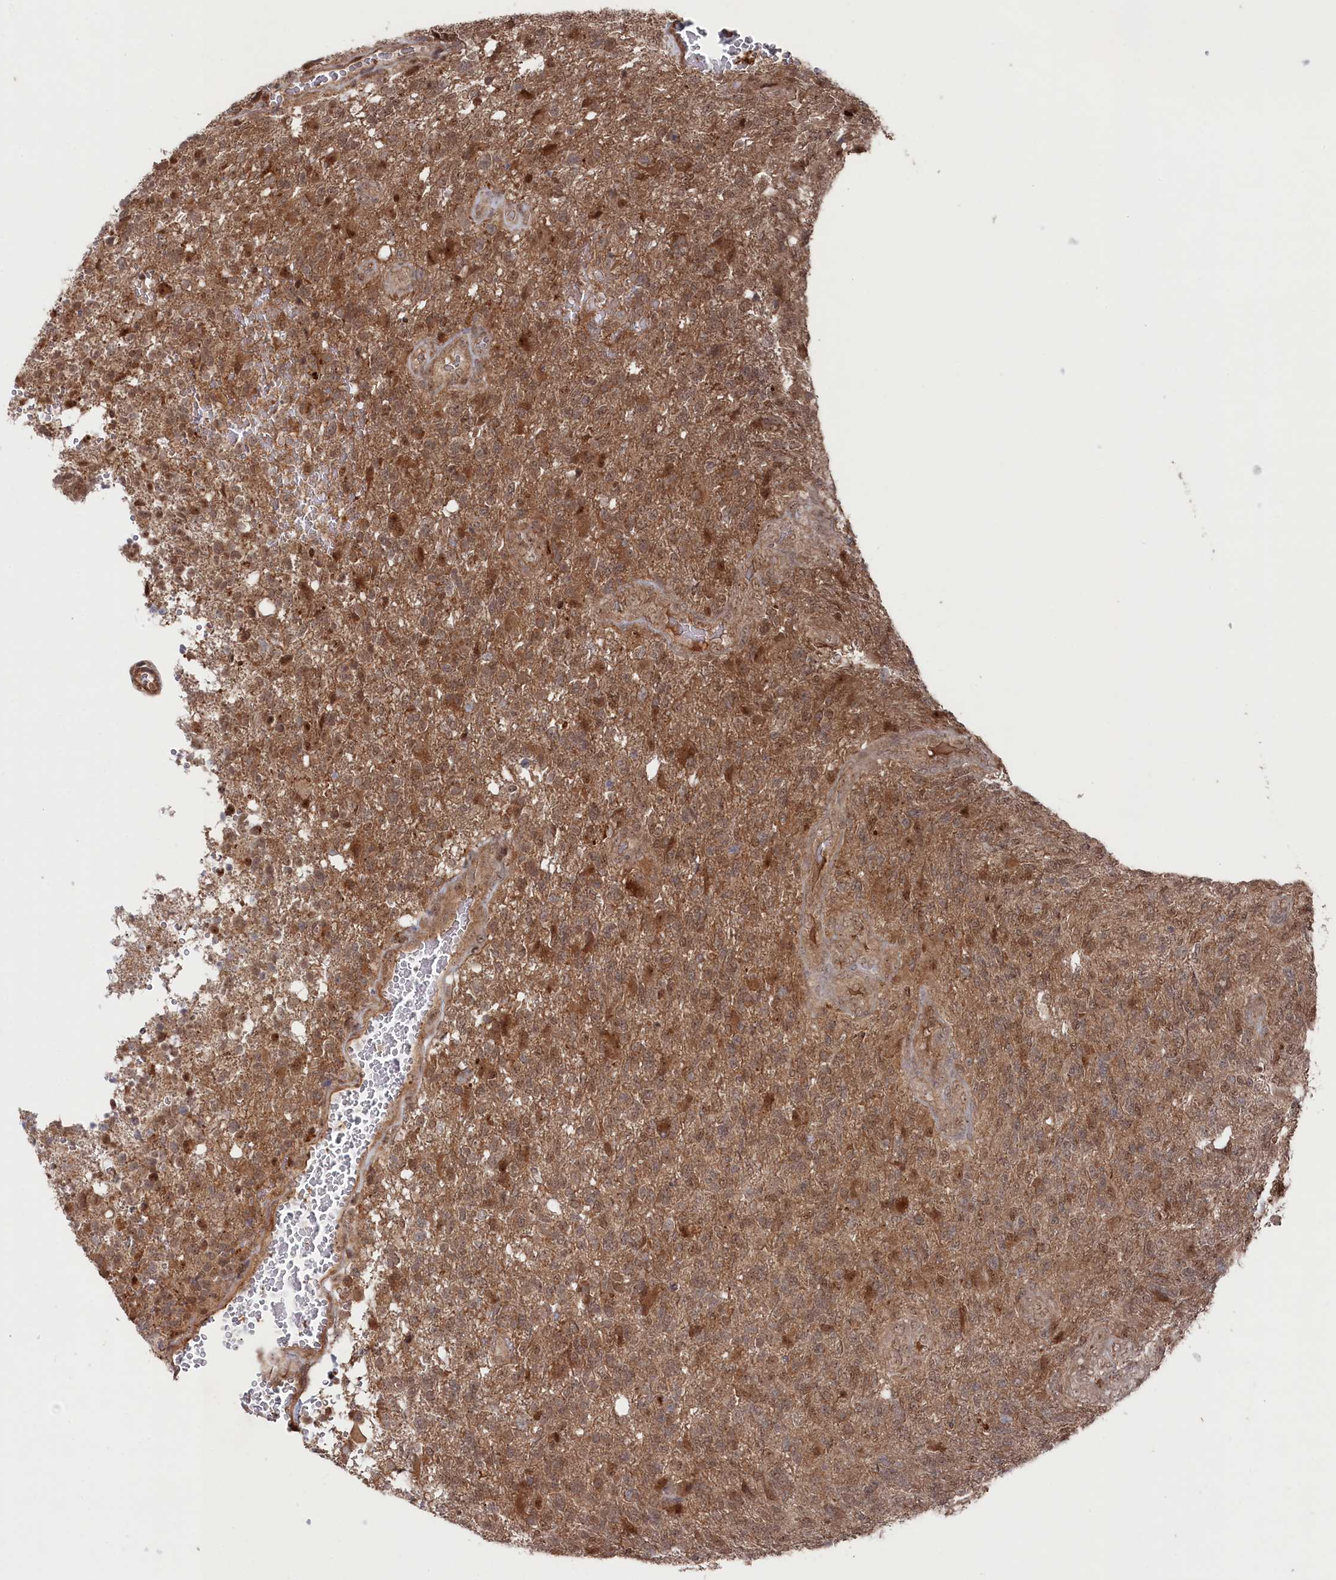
{"staining": {"intensity": "moderate", "quantity": ">75%", "location": "cytoplasmic/membranous"}, "tissue": "glioma", "cell_type": "Tumor cells", "image_type": "cancer", "snomed": [{"axis": "morphology", "description": "Glioma, malignant, High grade"}, {"axis": "topography", "description": "Brain"}], "caption": "Protein expression by immunohistochemistry (IHC) demonstrates moderate cytoplasmic/membranous positivity in approximately >75% of tumor cells in glioma.", "gene": "BORCS7", "patient": {"sex": "male", "age": 56}}